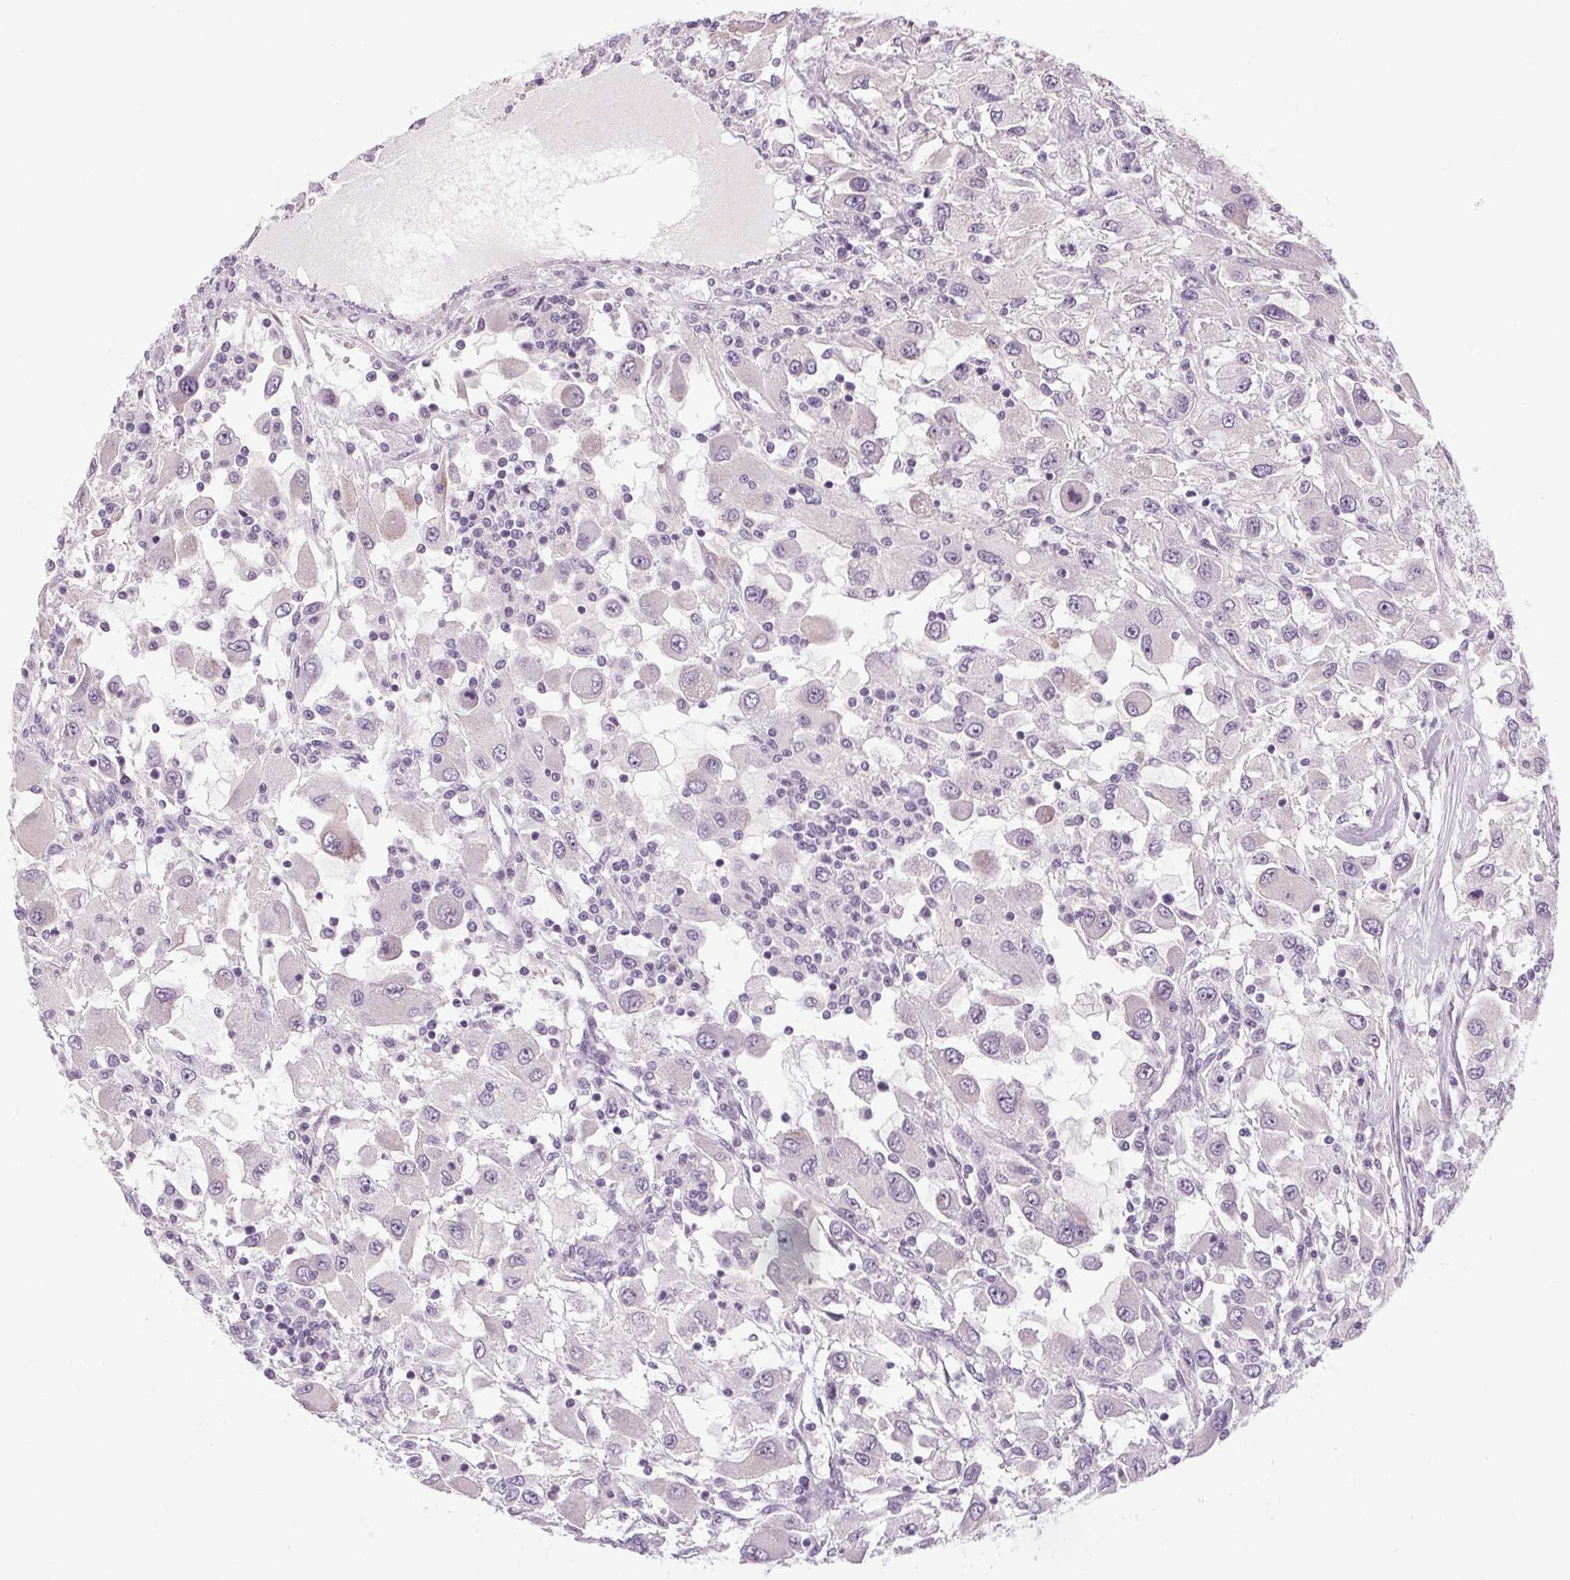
{"staining": {"intensity": "negative", "quantity": "none", "location": "none"}, "tissue": "renal cancer", "cell_type": "Tumor cells", "image_type": "cancer", "snomed": [{"axis": "morphology", "description": "Adenocarcinoma, NOS"}, {"axis": "topography", "description": "Kidney"}], "caption": "Image shows no protein positivity in tumor cells of renal cancer tissue. (DAB IHC with hematoxylin counter stain).", "gene": "KLHL40", "patient": {"sex": "female", "age": 67}}